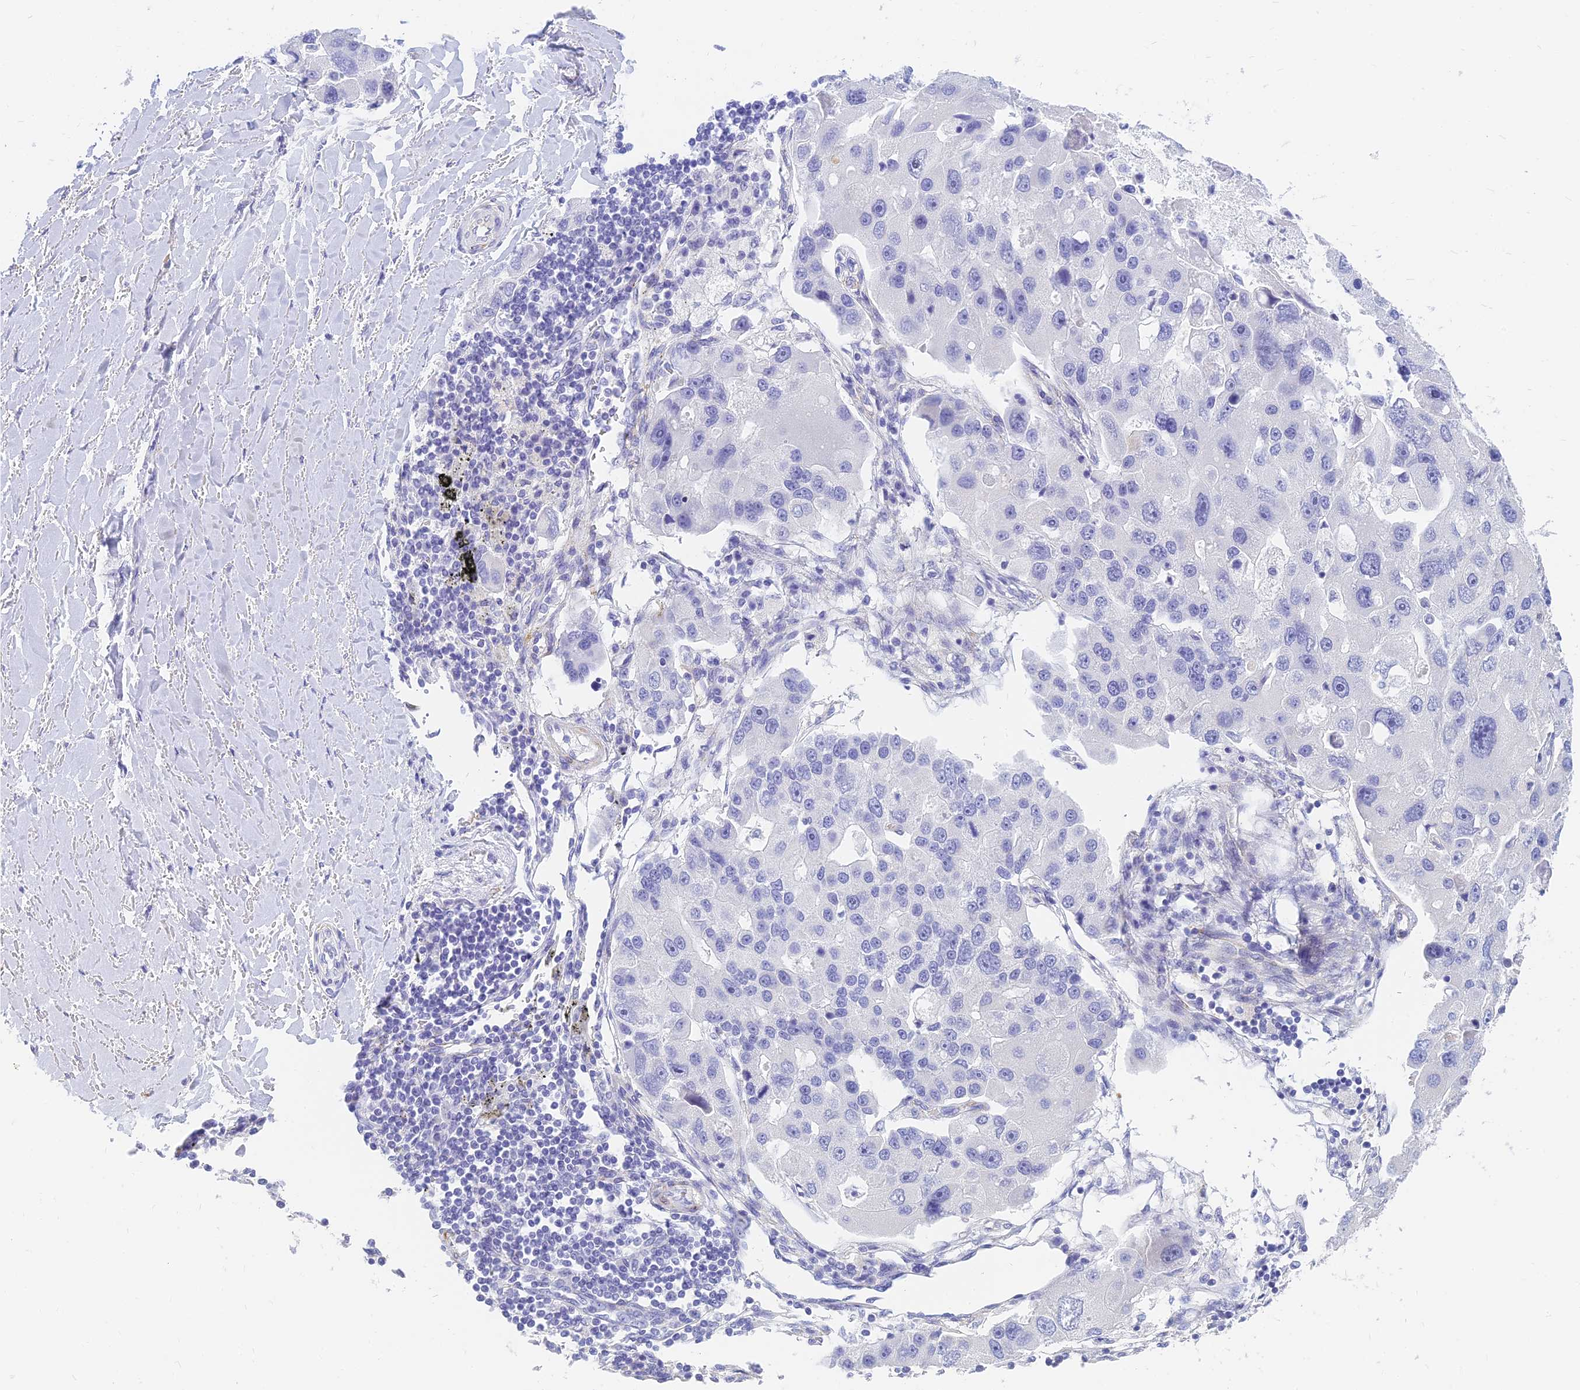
{"staining": {"intensity": "negative", "quantity": "none", "location": "none"}, "tissue": "lung cancer", "cell_type": "Tumor cells", "image_type": "cancer", "snomed": [{"axis": "morphology", "description": "Adenocarcinoma, NOS"}, {"axis": "topography", "description": "Lung"}], "caption": "DAB immunohistochemical staining of lung cancer shows no significant positivity in tumor cells.", "gene": "SLC36A2", "patient": {"sex": "female", "age": 54}}